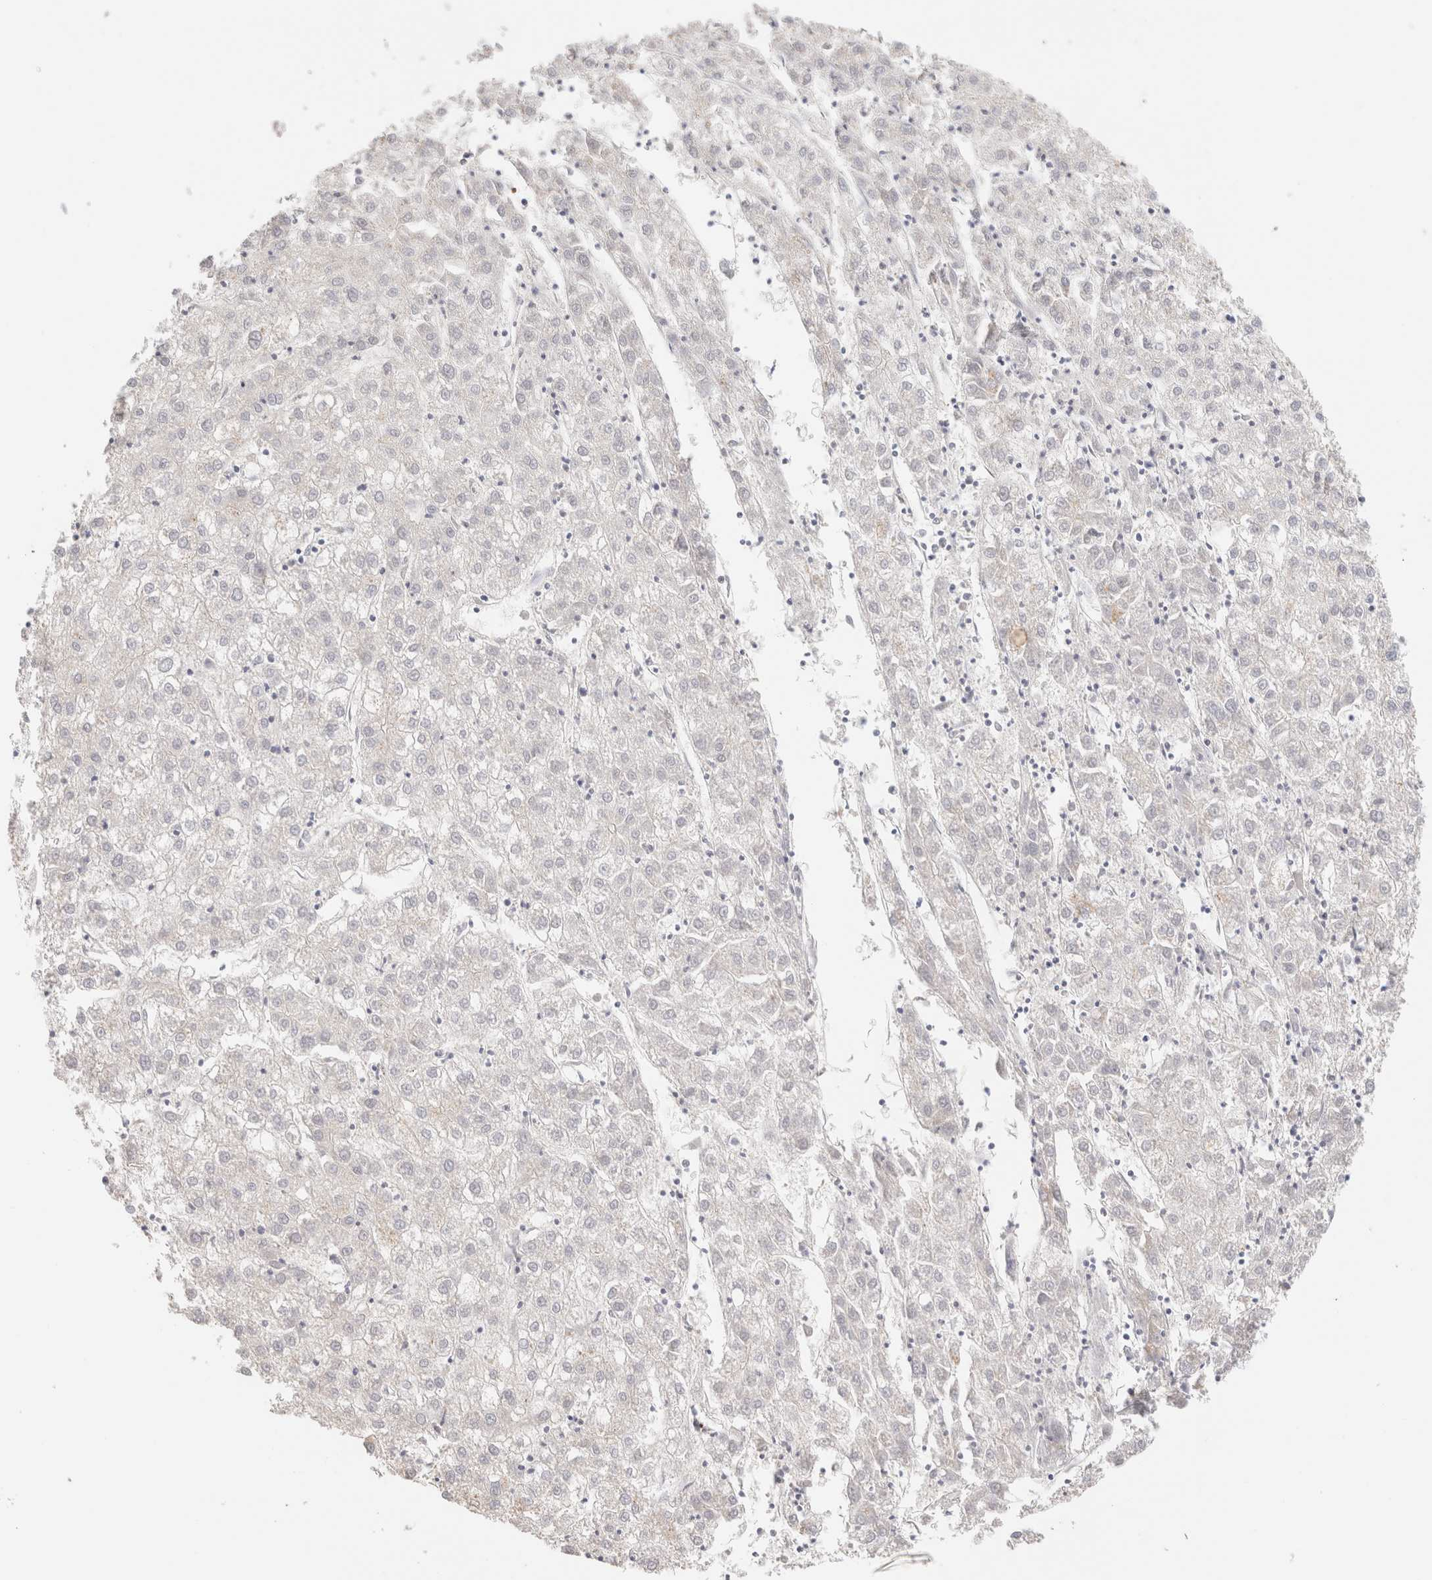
{"staining": {"intensity": "negative", "quantity": "none", "location": "none"}, "tissue": "liver cancer", "cell_type": "Tumor cells", "image_type": "cancer", "snomed": [{"axis": "morphology", "description": "Carcinoma, Hepatocellular, NOS"}, {"axis": "topography", "description": "Liver"}], "caption": "Tumor cells are negative for protein expression in human hepatocellular carcinoma (liver).", "gene": "SCGB2A2", "patient": {"sex": "male", "age": 72}}